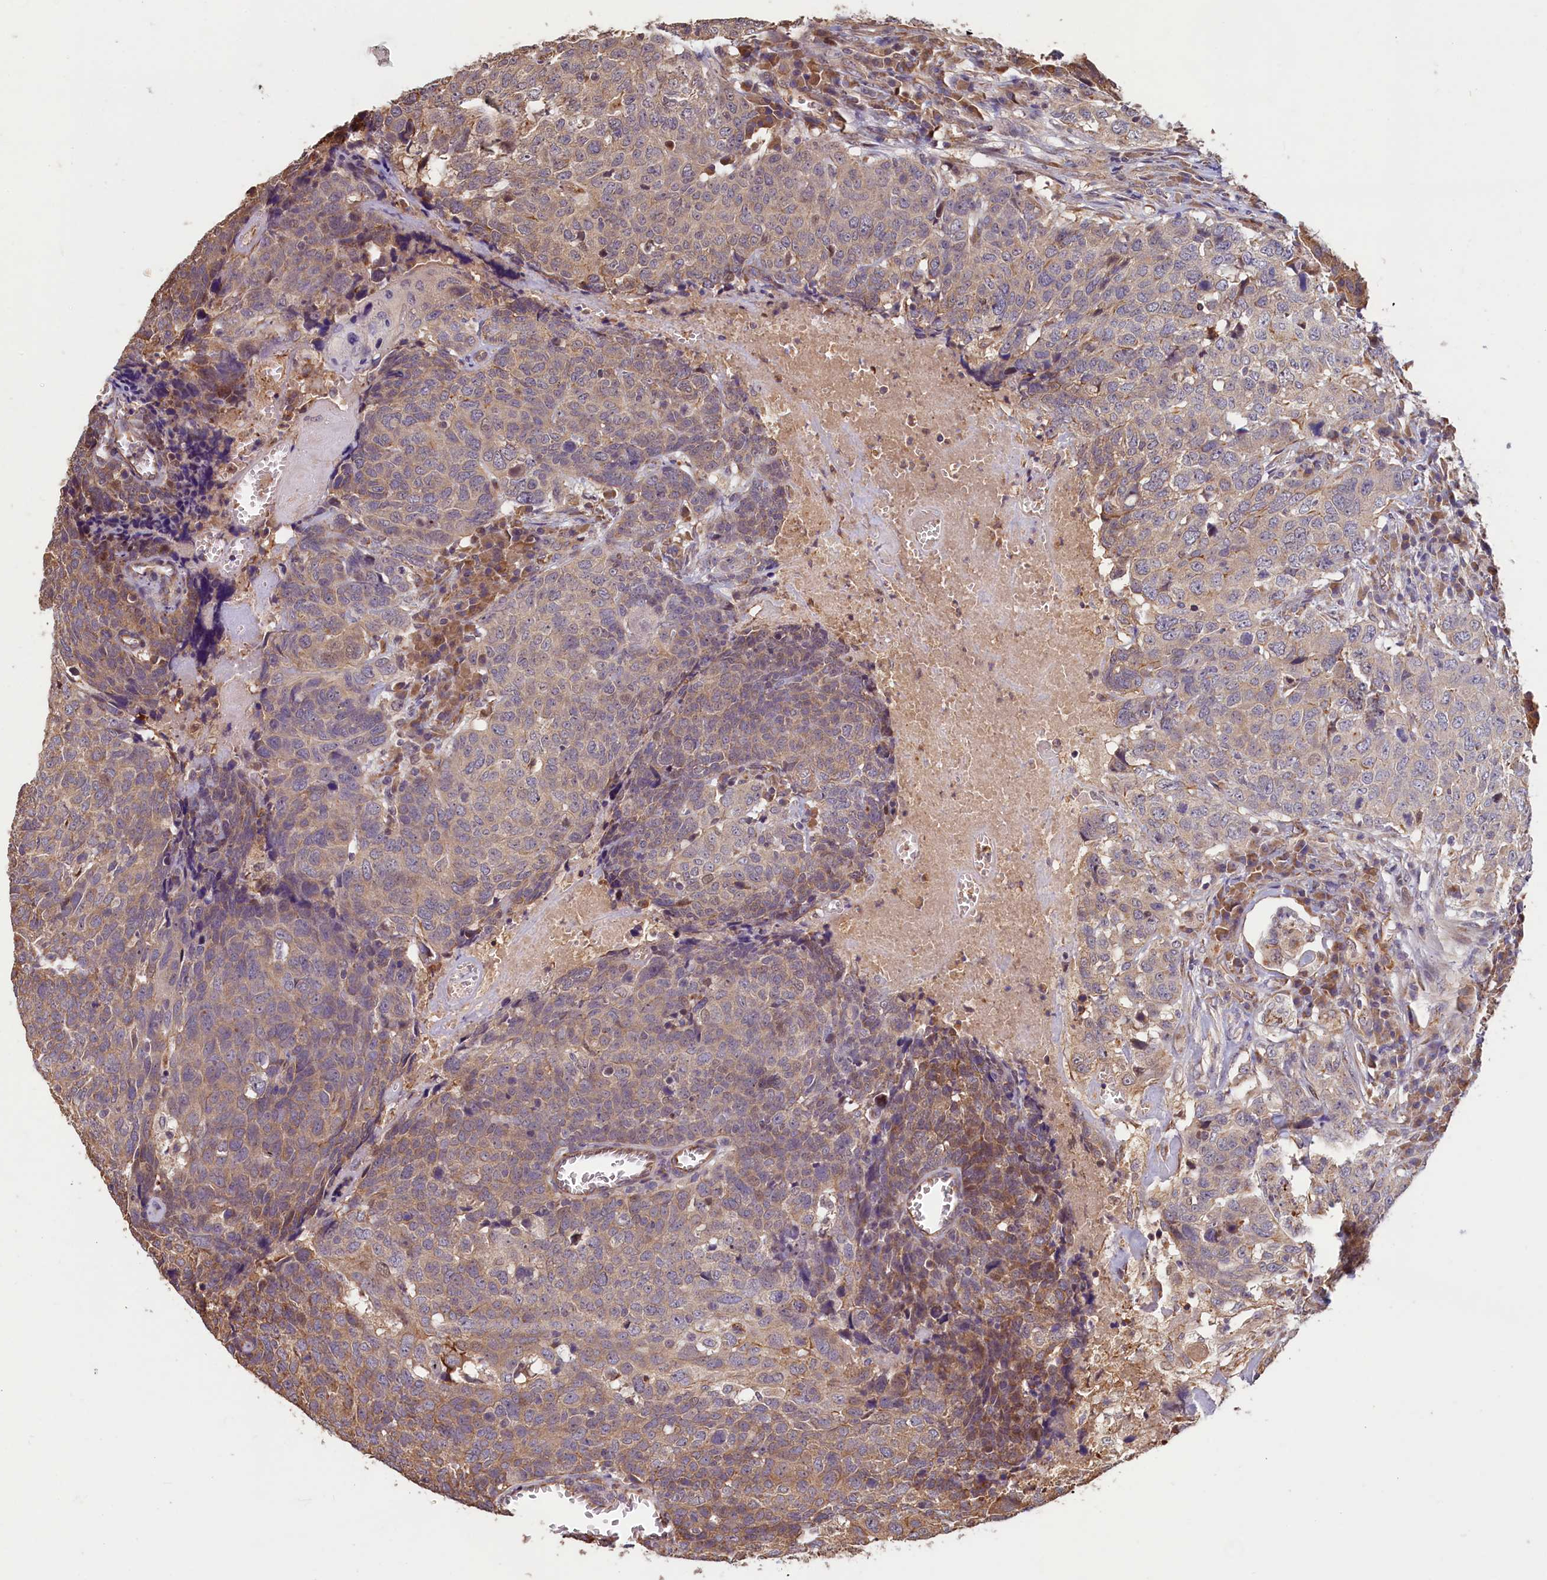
{"staining": {"intensity": "weak", "quantity": "25%-75%", "location": "cytoplasmic/membranous"}, "tissue": "head and neck cancer", "cell_type": "Tumor cells", "image_type": "cancer", "snomed": [{"axis": "morphology", "description": "Squamous cell carcinoma, NOS"}, {"axis": "topography", "description": "Head-Neck"}], "caption": "Tumor cells show low levels of weak cytoplasmic/membranous staining in about 25%-75% of cells in human head and neck cancer. The staining was performed using DAB, with brown indicating positive protein expression. Nuclei are stained blue with hematoxylin.", "gene": "ACSBG1", "patient": {"sex": "male", "age": 66}}